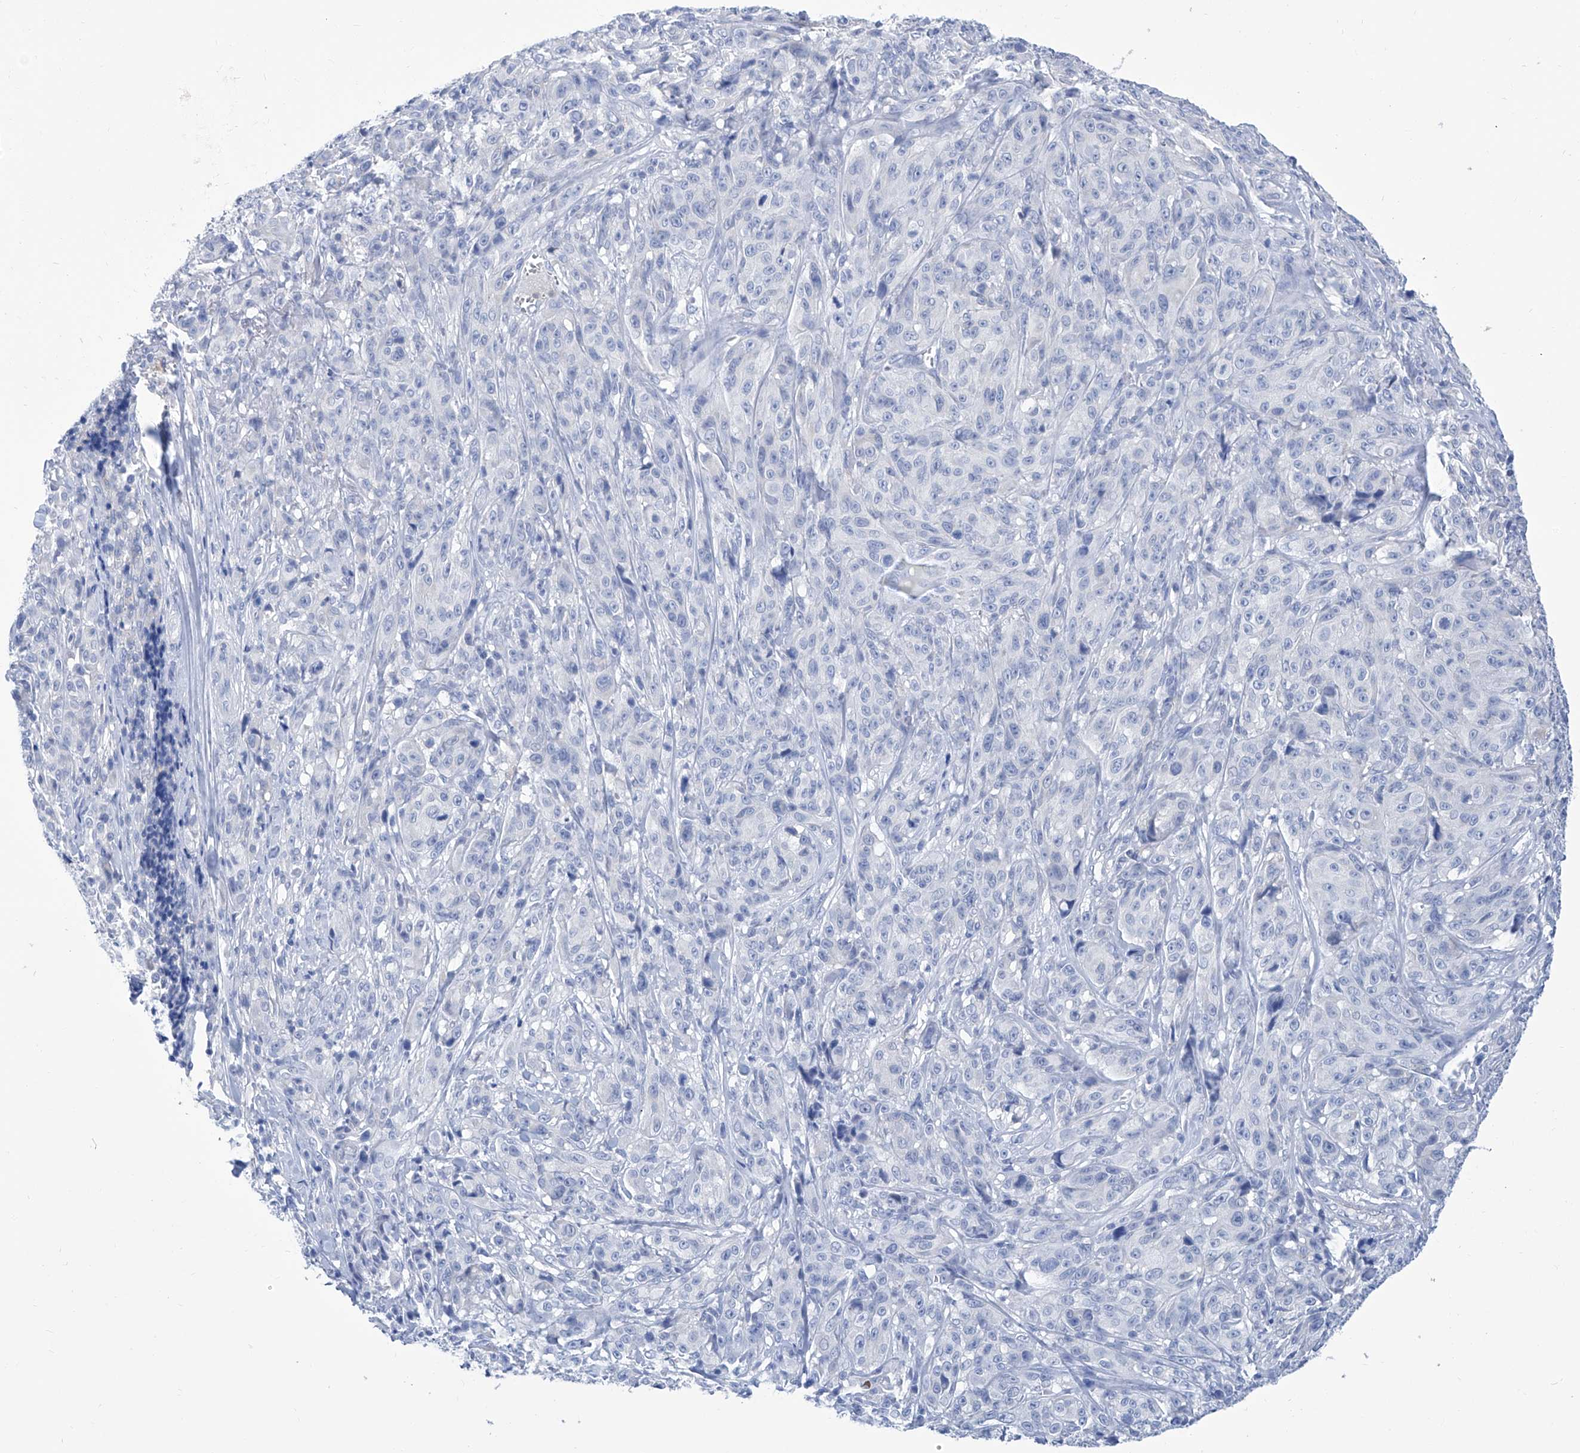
{"staining": {"intensity": "negative", "quantity": "none", "location": "none"}, "tissue": "melanoma", "cell_type": "Tumor cells", "image_type": "cancer", "snomed": [{"axis": "morphology", "description": "Malignant melanoma, NOS"}, {"axis": "topography", "description": "Skin"}], "caption": "Melanoma was stained to show a protein in brown. There is no significant expression in tumor cells.", "gene": "IMPA2", "patient": {"sex": "male", "age": 73}}